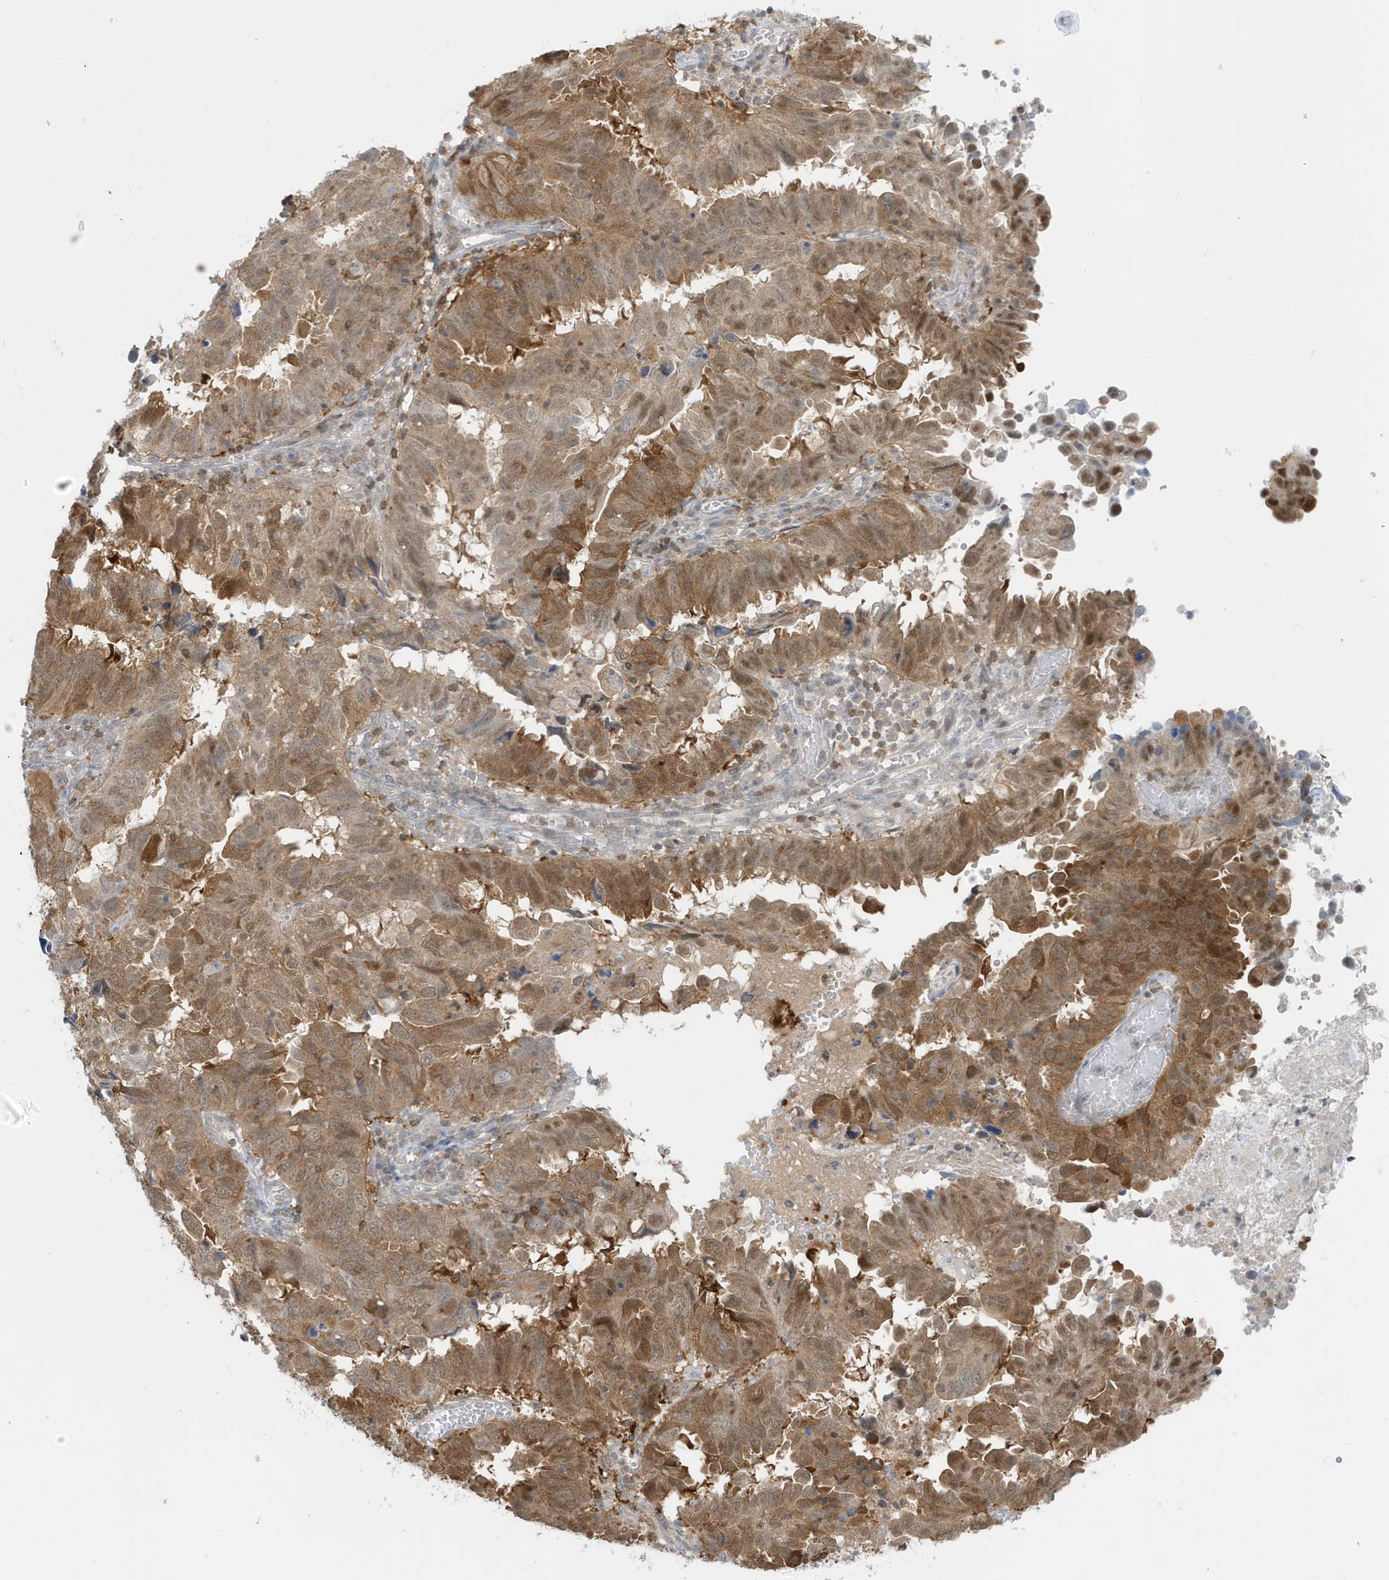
{"staining": {"intensity": "moderate", "quantity": ">75%", "location": "cytoplasmic/membranous"}, "tissue": "endometrial cancer", "cell_type": "Tumor cells", "image_type": "cancer", "snomed": [{"axis": "morphology", "description": "Adenocarcinoma, NOS"}, {"axis": "topography", "description": "Uterus"}], "caption": "A histopathology image showing moderate cytoplasmic/membranous positivity in about >75% of tumor cells in adenocarcinoma (endometrial), as visualized by brown immunohistochemical staining.", "gene": "OGA", "patient": {"sex": "female", "age": 77}}